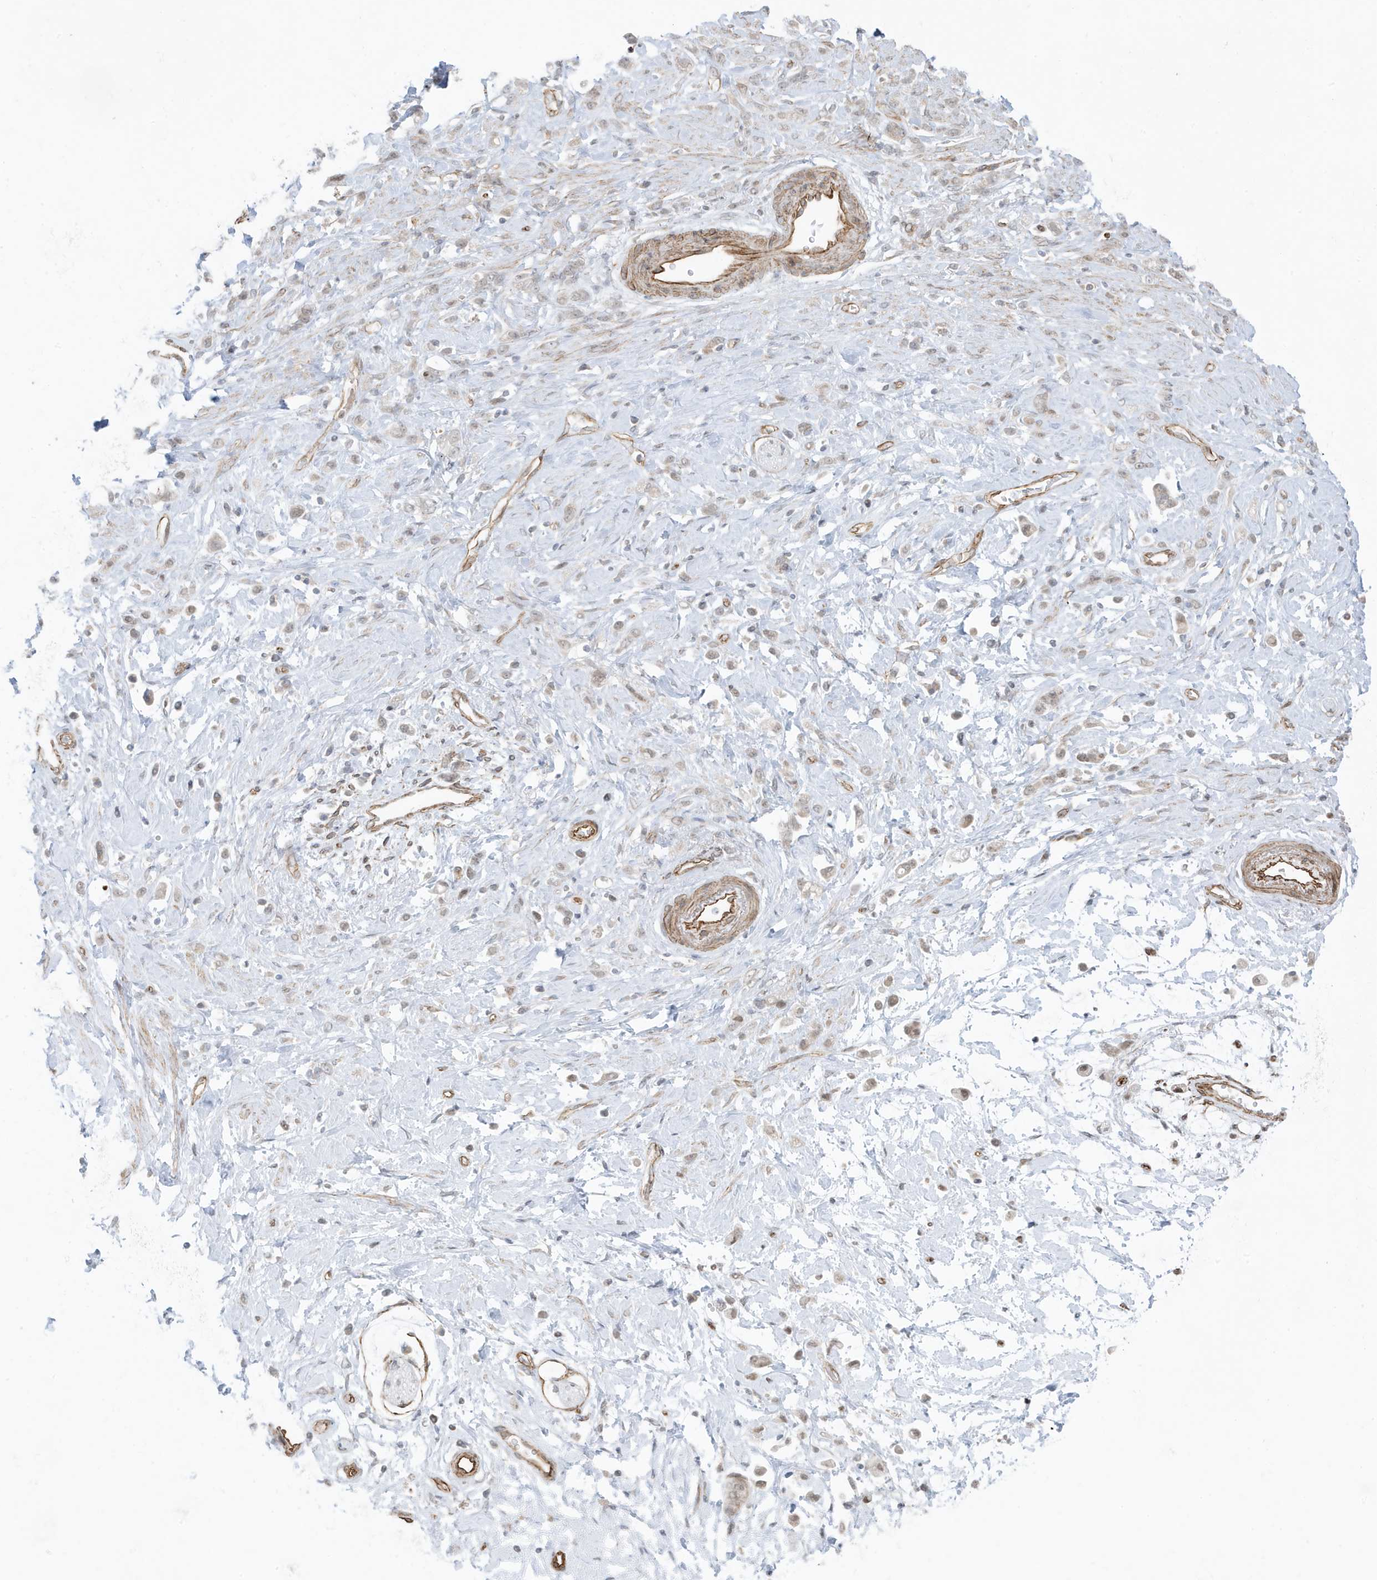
{"staining": {"intensity": "negative", "quantity": "none", "location": "none"}, "tissue": "stomach cancer", "cell_type": "Tumor cells", "image_type": "cancer", "snomed": [{"axis": "morphology", "description": "Adenocarcinoma, NOS"}, {"axis": "topography", "description": "Stomach"}], "caption": "Tumor cells are negative for brown protein staining in adenocarcinoma (stomach).", "gene": "CHCHD4", "patient": {"sex": "female", "age": 60}}